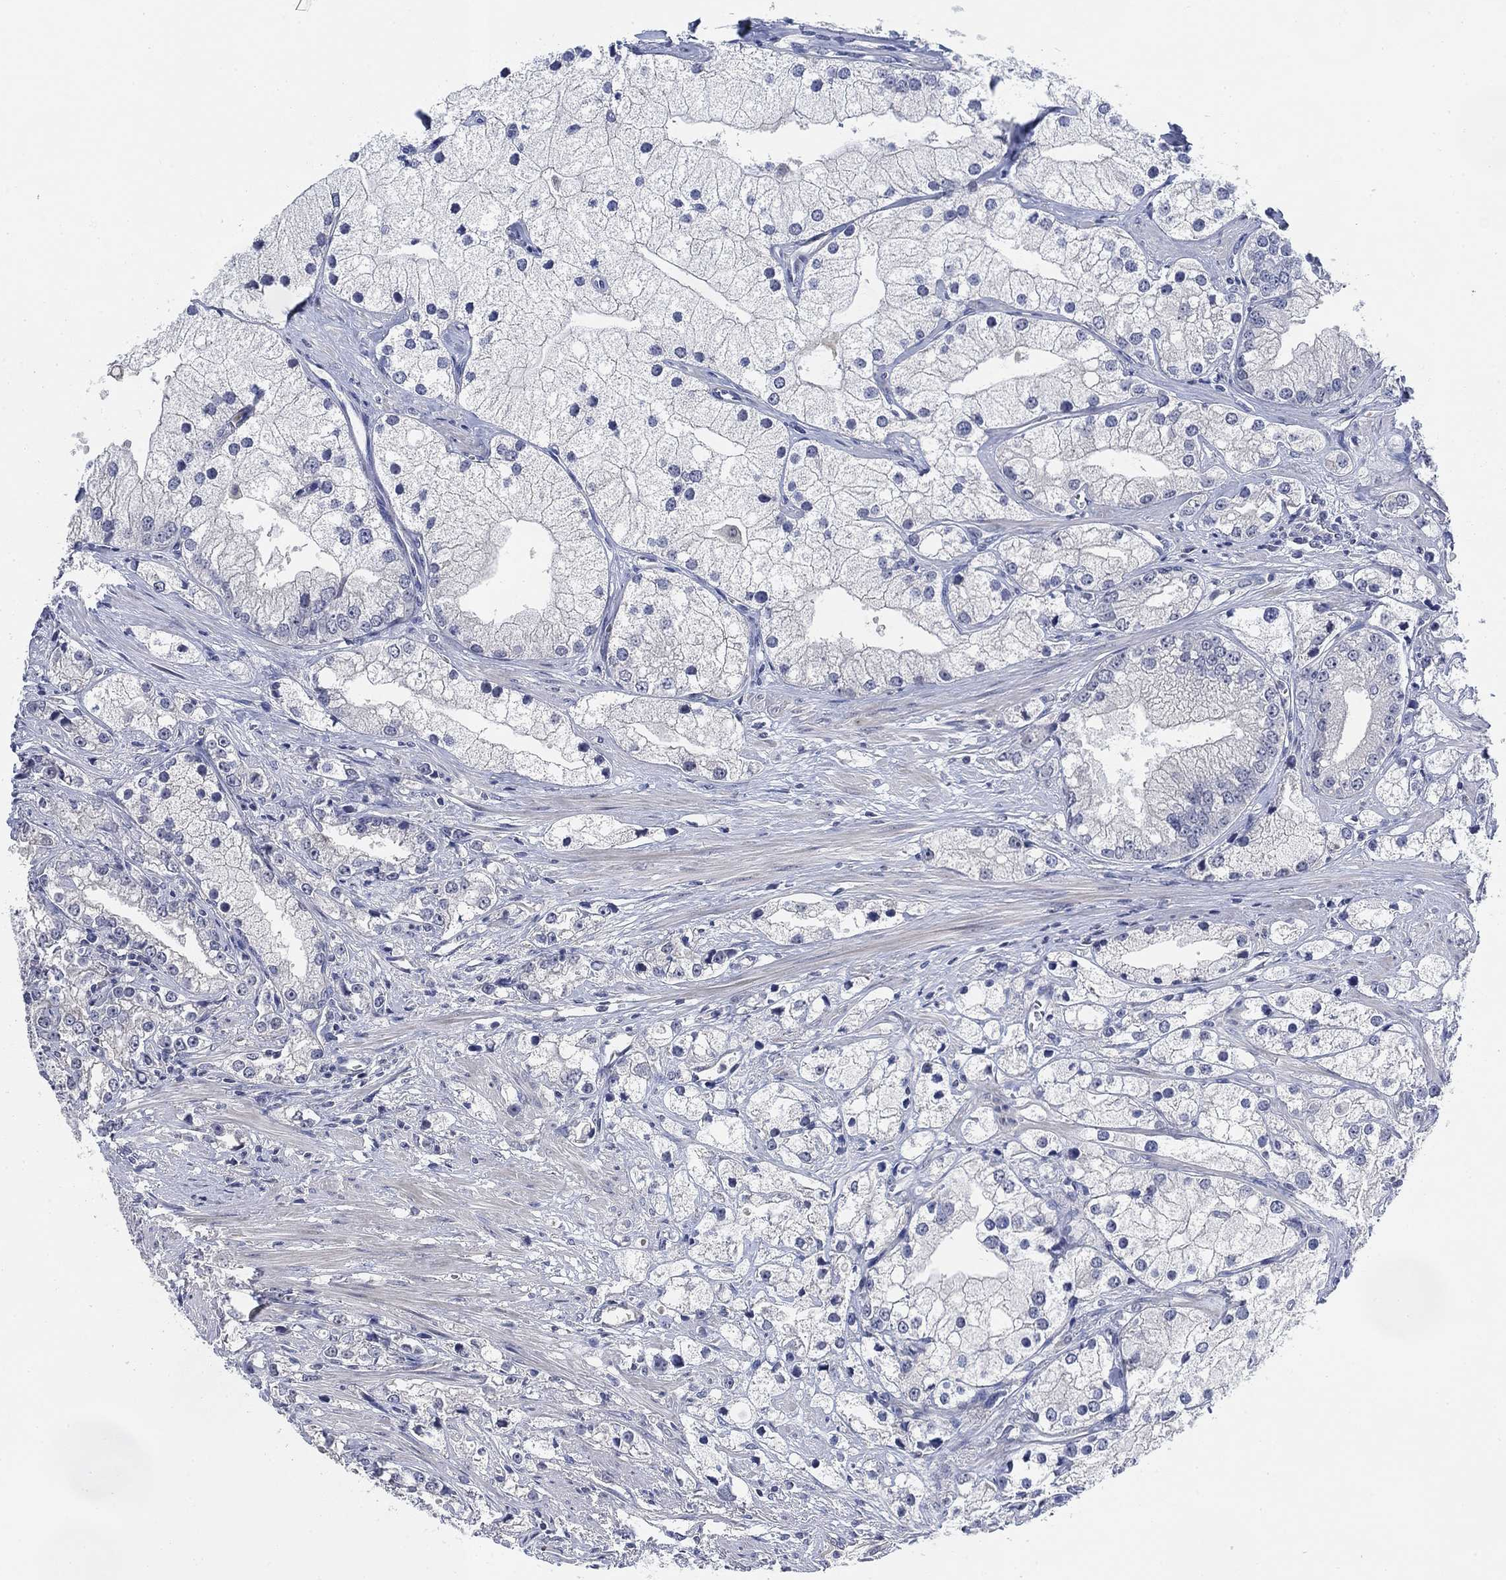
{"staining": {"intensity": "negative", "quantity": "none", "location": "none"}, "tissue": "prostate cancer", "cell_type": "Tumor cells", "image_type": "cancer", "snomed": [{"axis": "morphology", "description": "Adenocarcinoma, NOS"}, {"axis": "topography", "description": "Prostate and seminal vesicle, NOS"}, {"axis": "topography", "description": "Prostate"}], "caption": "Immunohistochemistry (IHC) image of neoplastic tissue: human prostate adenocarcinoma stained with DAB displays no significant protein positivity in tumor cells.", "gene": "DAZL", "patient": {"sex": "male", "age": 79}}